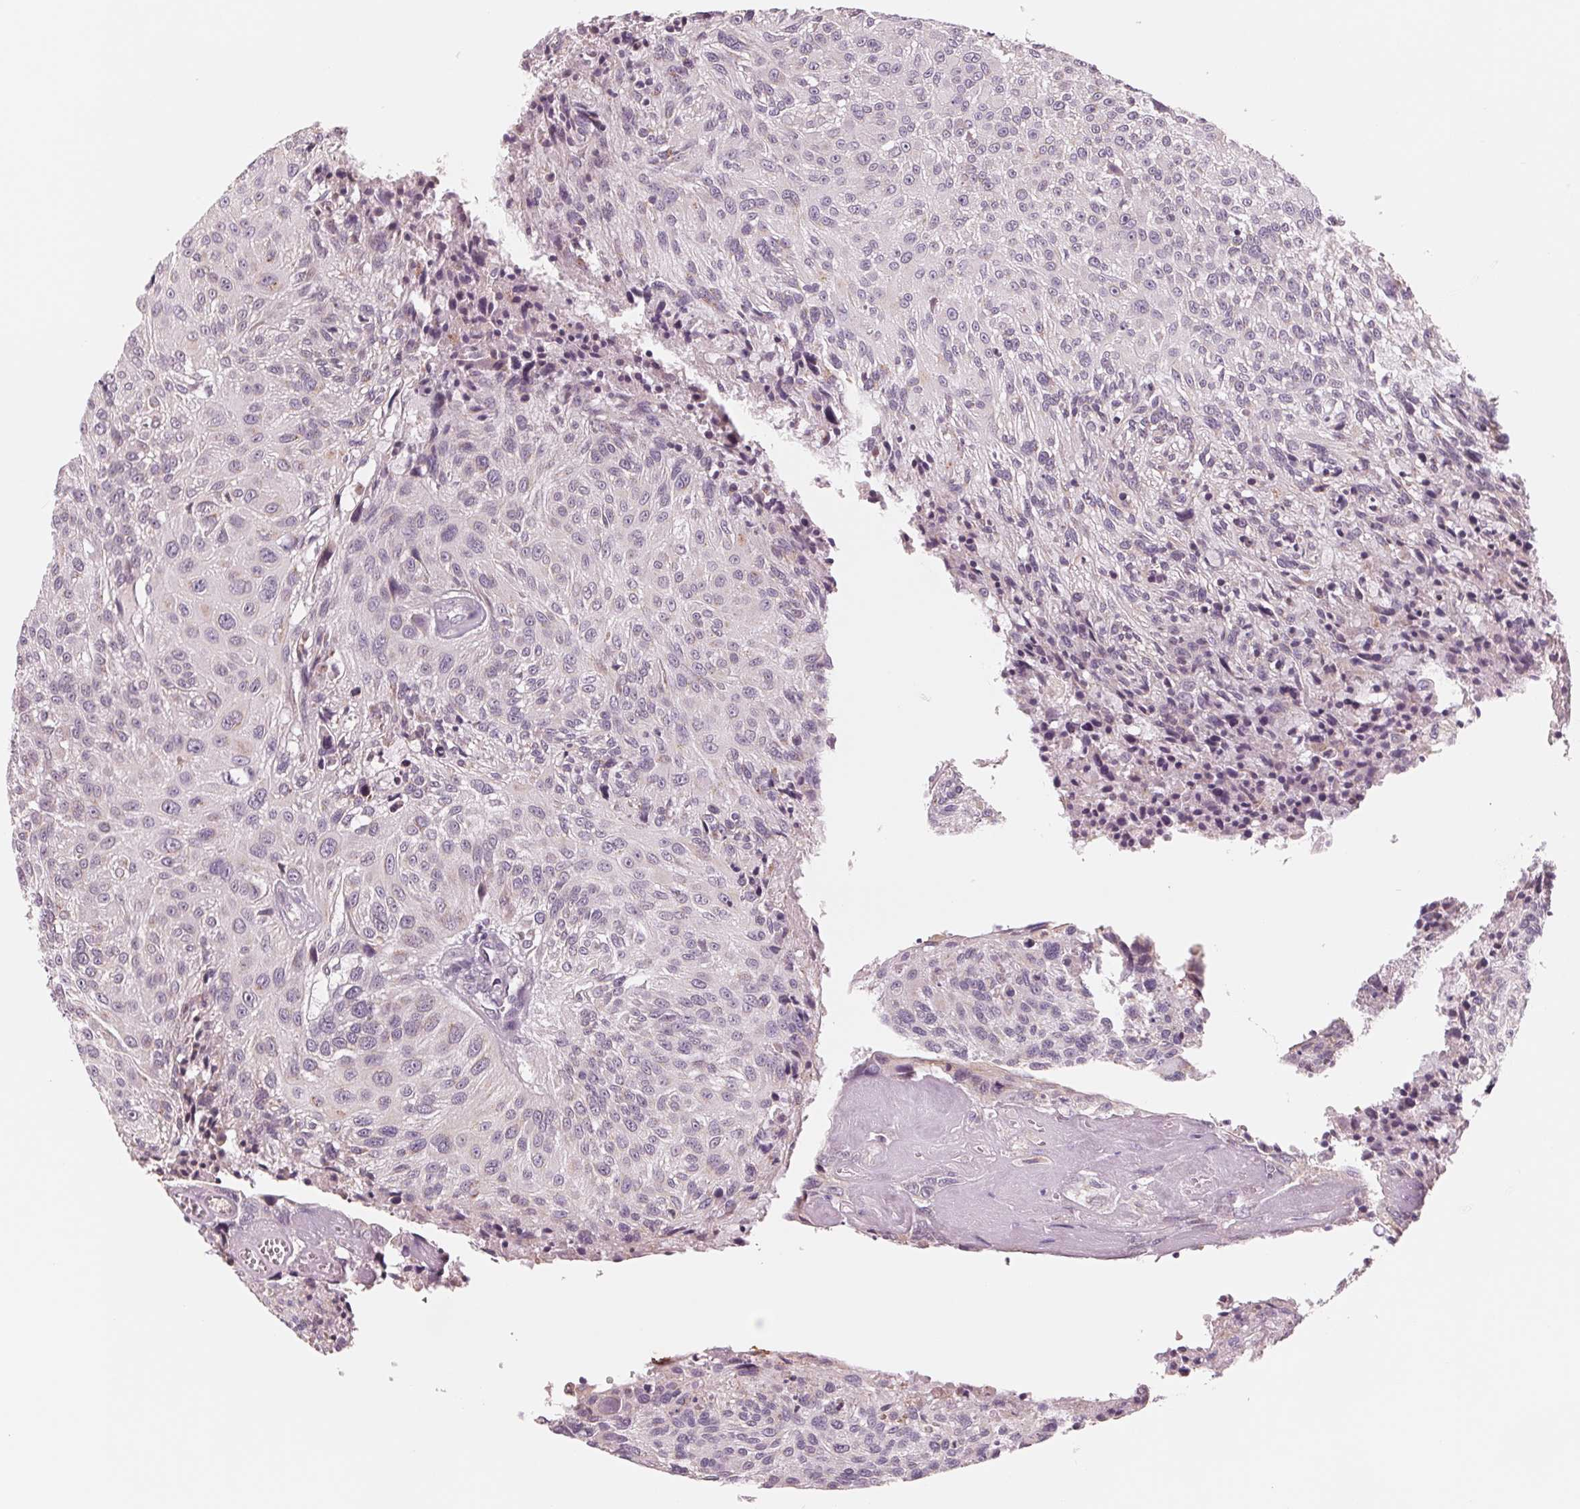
{"staining": {"intensity": "negative", "quantity": "none", "location": "none"}, "tissue": "urothelial cancer", "cell_type": "Tumor cells", "image_type": "cancer", "snomed": [{"axis": "morphology", "description": "Urothelial carcinoma, NOS"}, {"axis": "topography", "description": "Urinary bladder"}], "caption": "Immunohistochemistry (IHC) image of neoplastic tissue: human urothelial cancer stained with DAB demonstrates no significant protein staining in tumor cells. Nuclei are stained in blue.", "gene": "IL9R", "patient": {"sex": "male", "age": 55}}